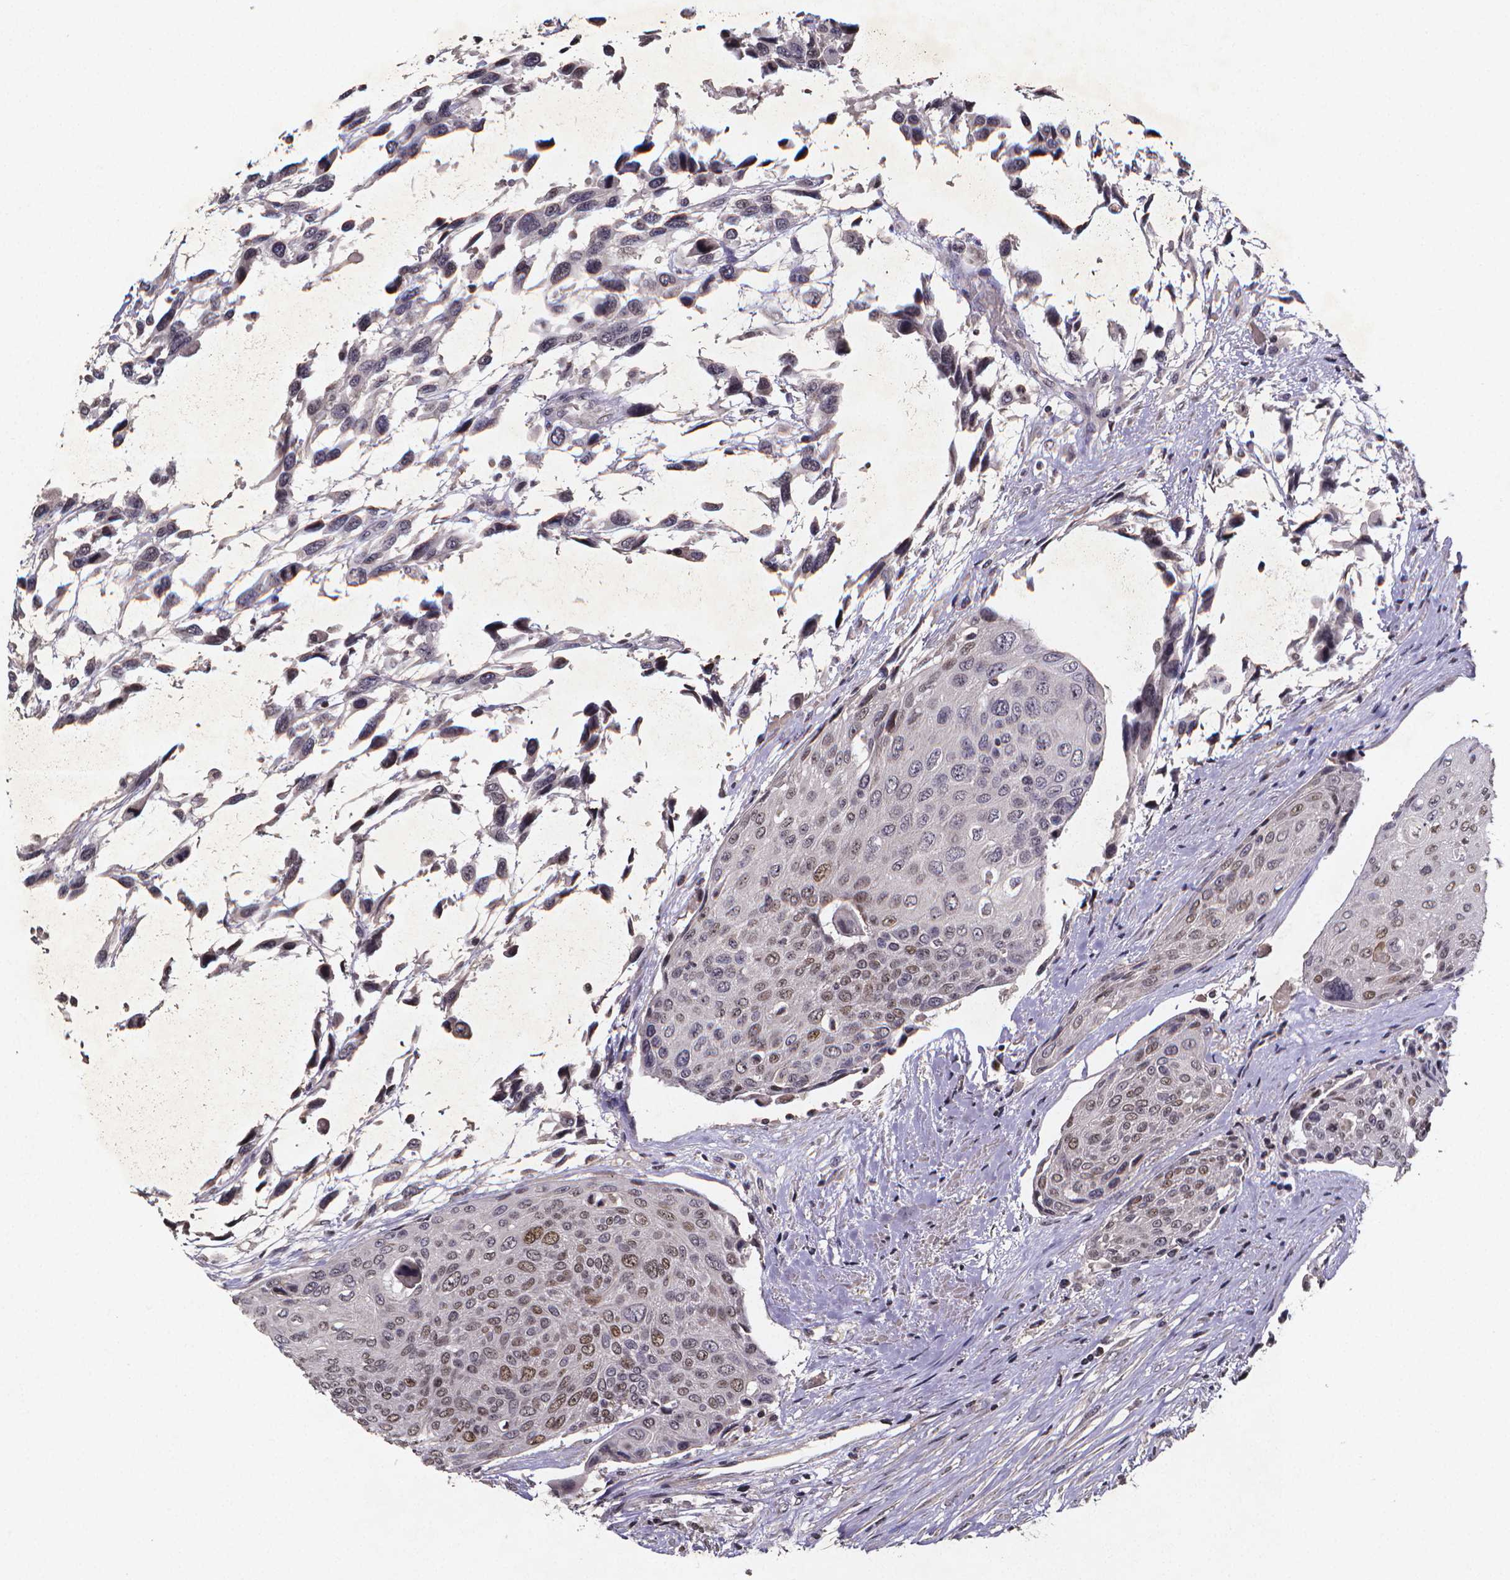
{"staining": {"intensity": "moderate", "quantity": "<25%", "location": "nuclear"}, "tissue": "urothelial cancer", "cell_type": "Tumor cells", "image_type": "cancer", "snomed": [{"axis": "morphology", "description": "Urothelial carcinoma, High grade"}, {"axis": "topography", "description": "Urinary bladder"}], "caption": "The histopathology image shows a brown stain indicating the presence of a protein in the nuclear of tumor cells in urothelial cancer.", "gene": "TP73", "patient": {"sex": "female", "age": 70}}